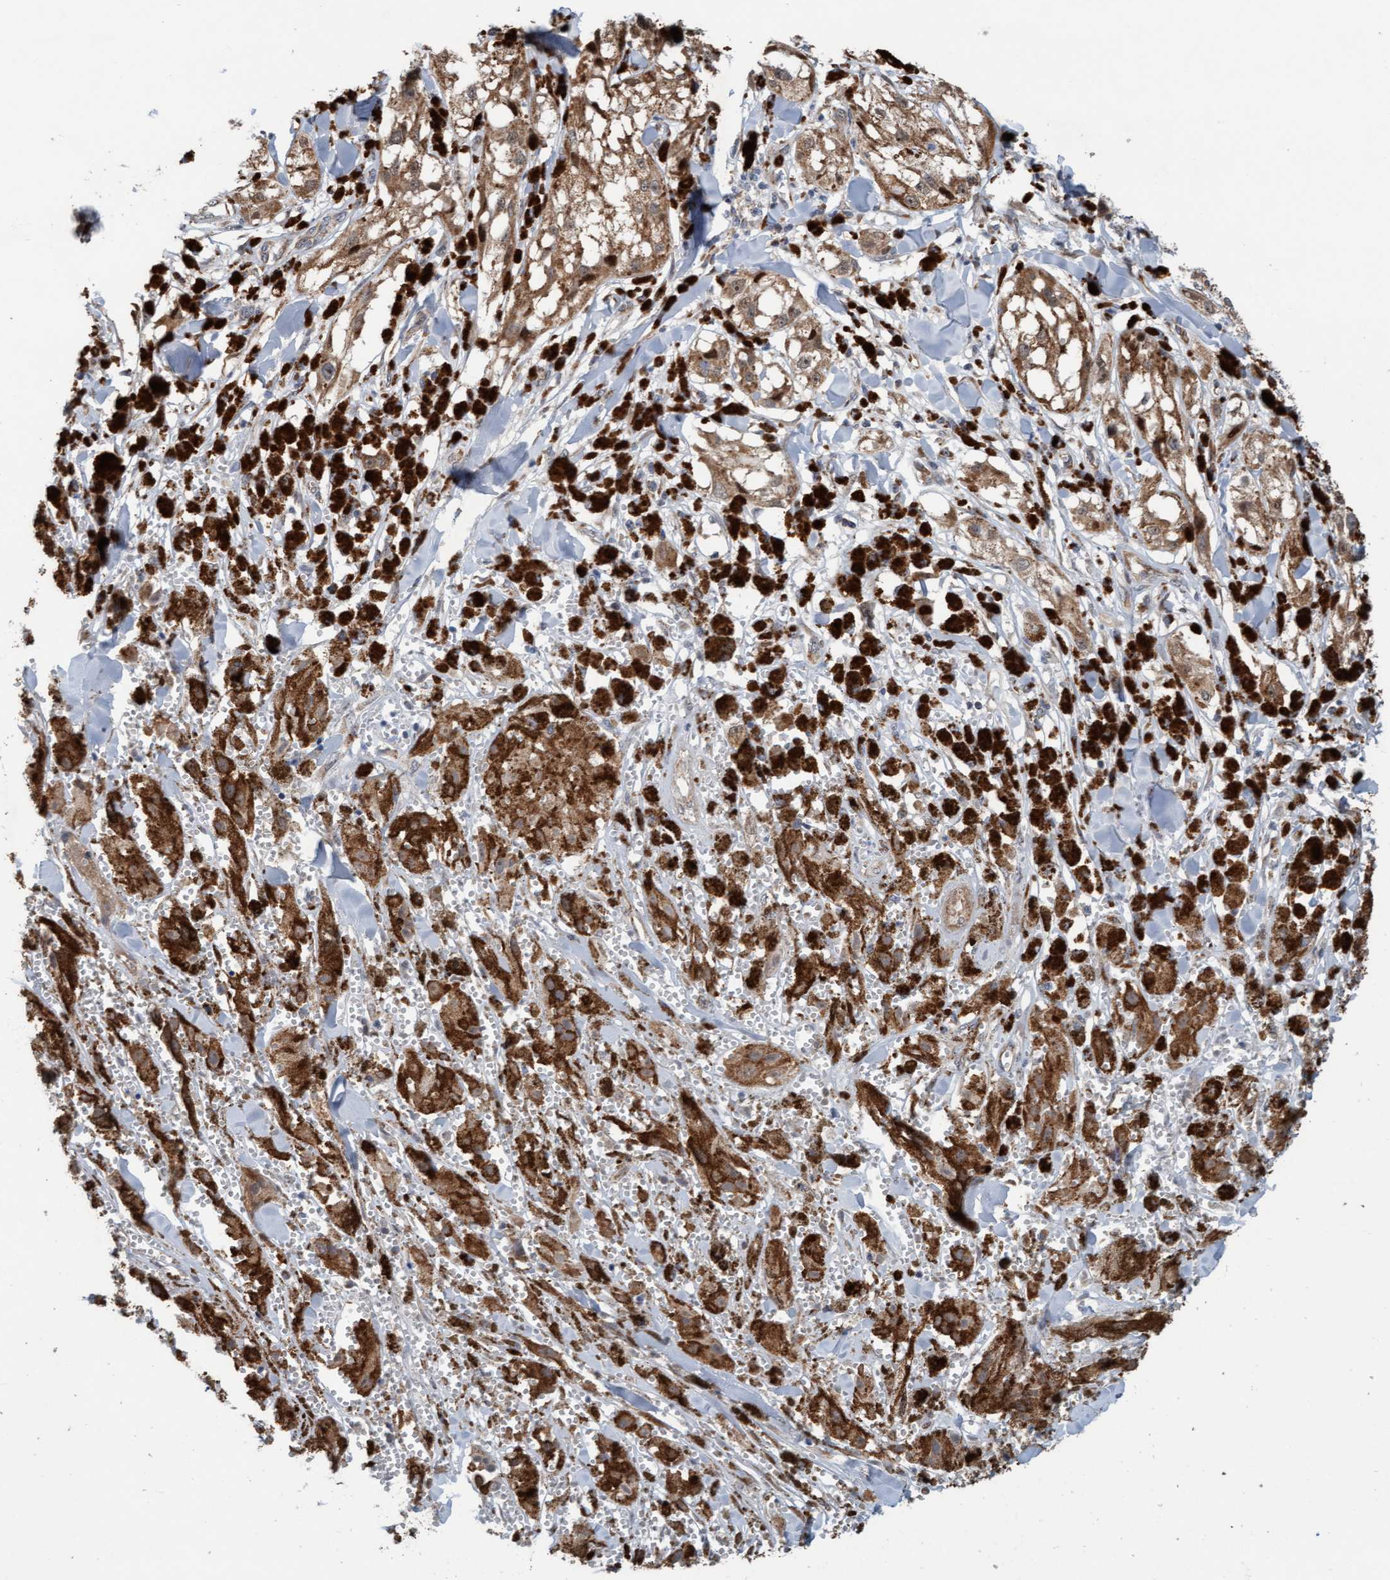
{"staining": {"intensity": "moderate", "quantity": ">75%", "location": "cytoplasmic/membranous"}, "tissue": "melanoma", "cell_type": "Tumor cells", "image_type": "cancer", "snomed": [{"axis": "morphology", "description": "Malignant melanoma, NOS"}, {"axis": "topography", "description": "Skin"}], "caption": "A medium amount of moderate cytoplasmic/membranous positivity is present in about >75% of tumor cells in melanoma tissue. The staining was performed using DAB to visualize the protein expression in brown, while the nuclei were stained in blue with hematoxylin (Magnification: 20x).", "gene": "ZNF566", "patient": {"sex": "male", "age": 88}}